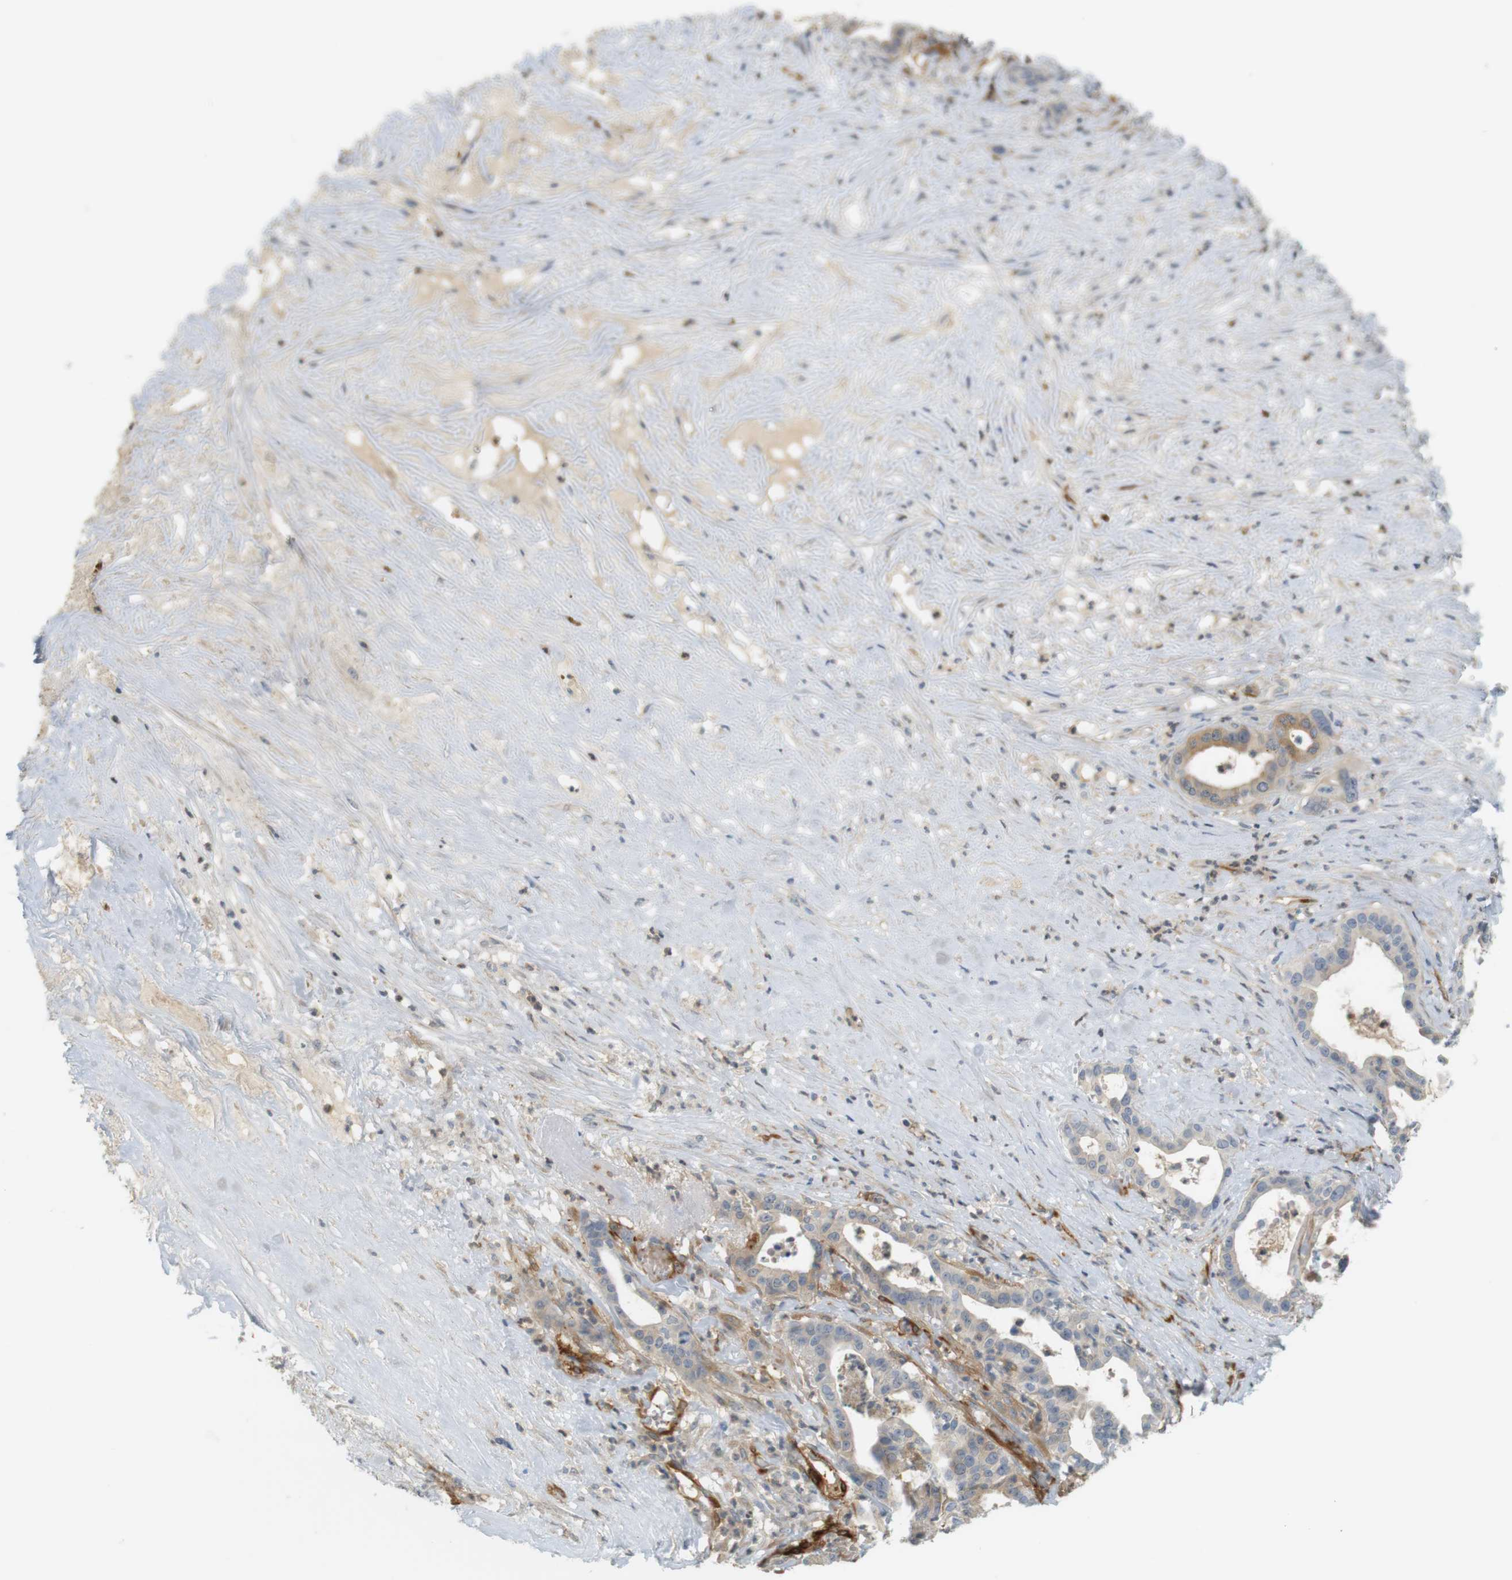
{"staining": {"intensity": "moderate", "quantity": "<25%", "location": "cytoplasmic/membranous"}, "tissue": "liver cancer", "cell_type": "Tumor cells", "image_type": "cancer", "snomed": [{"axis": "morphology", "description": "Cholangiocarcinoma"}, {"axis": "topography", "description": "Liver"}], "caption": "A brown stain shows moderate cytoplasmic/membranous positivity of a protein in human liver cancer (cholangiocarcinoma) tumor cells.", "gene": "PDE3A", "patient": {"sex": "female", "age": 61}}